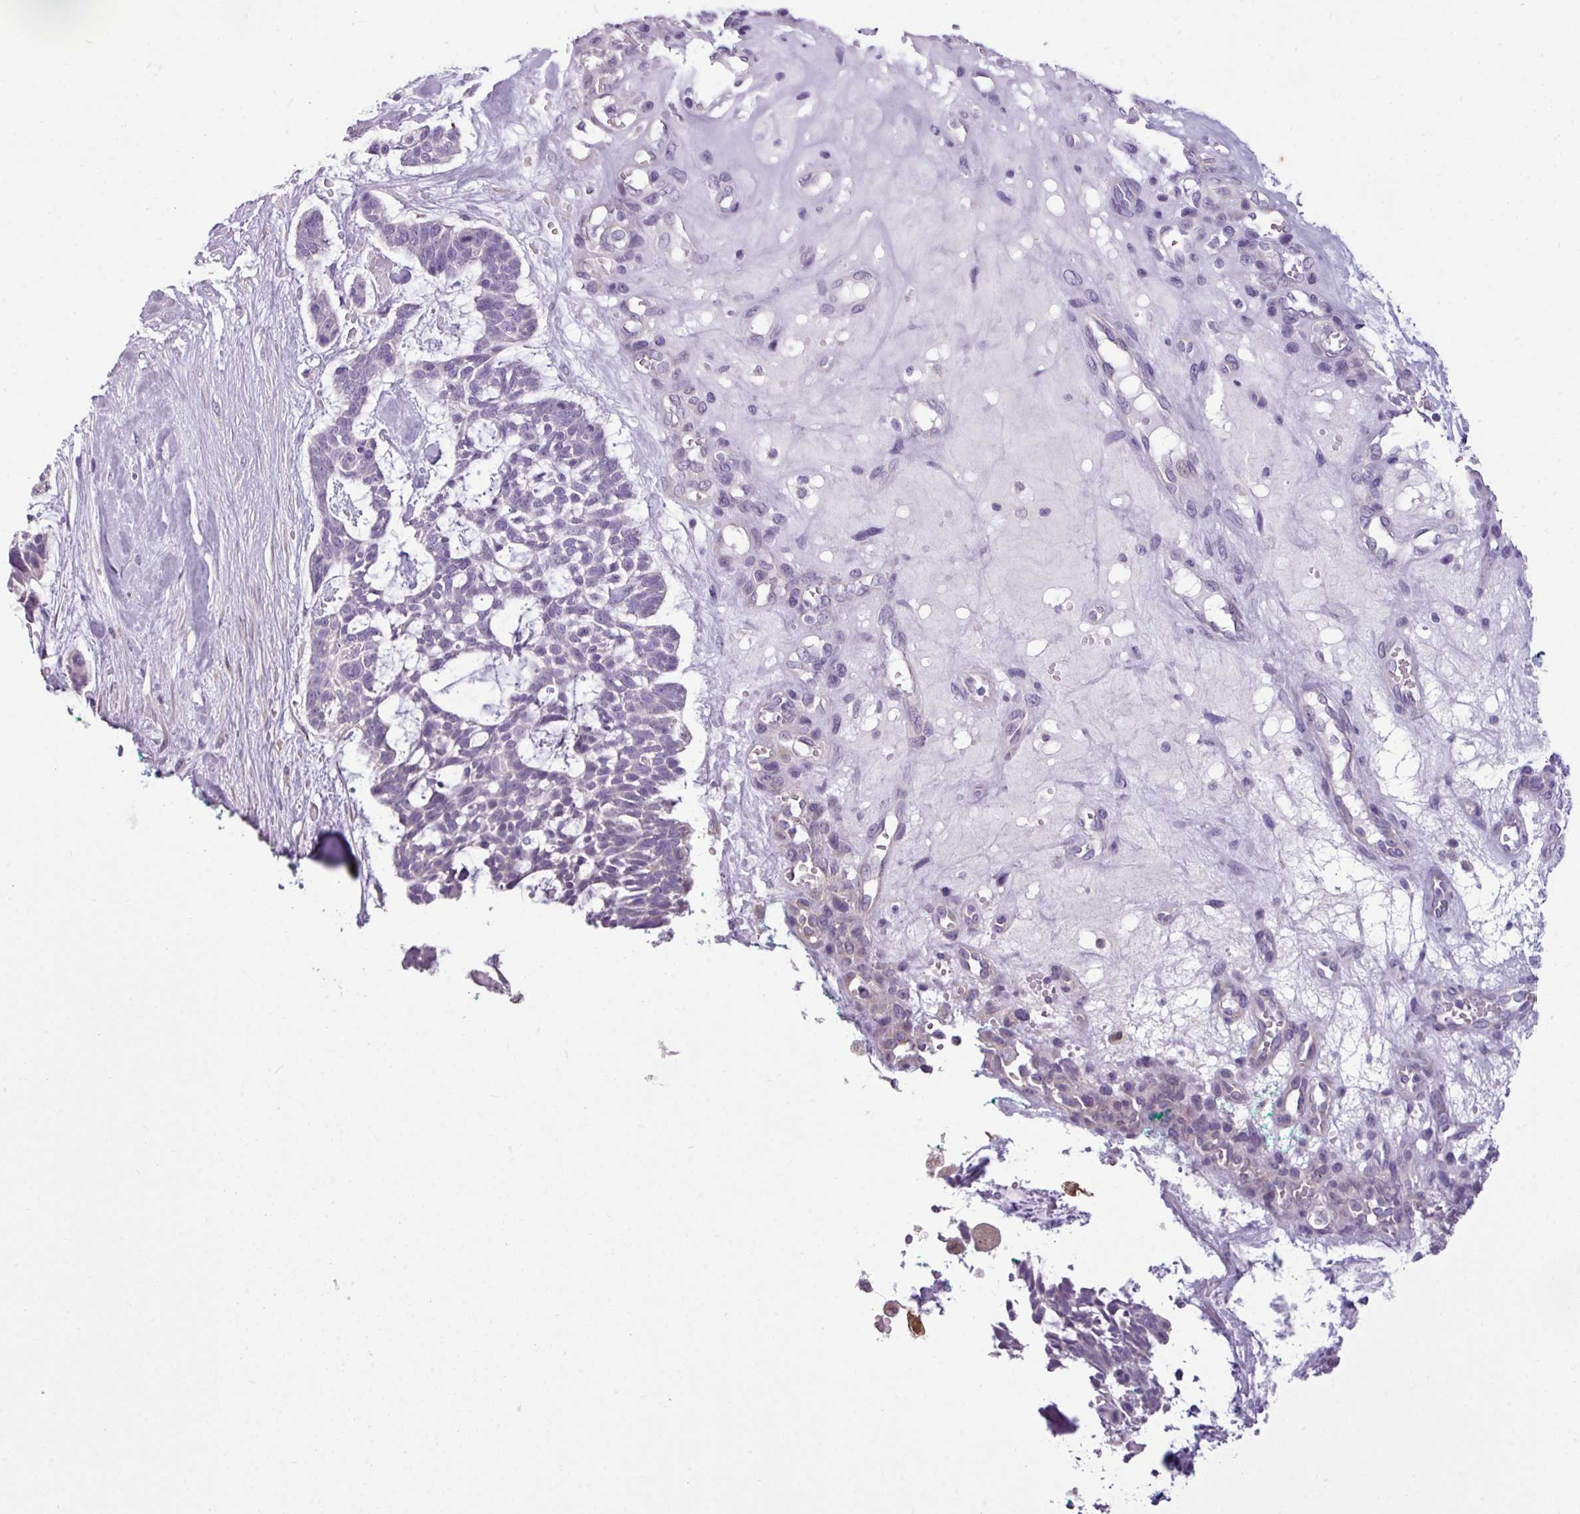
{"staining": {"intensity": "negative", "quantity": "none", "location": "none"}, "tissue": "skin cancer", "cell_type": "Tumor cells", "image_type": "cancer", "snomed": [{"axis": "morphology", "description": "Basal cell carcinoma"}, {"axis": "topography", "description": "Skin"}], "caption": "Tumor cells show no significant protein positivity in basal cell carcinoma (skin).", "gene": "TOR1AIP2", "patient": {"sex": "male", "age": 88}}